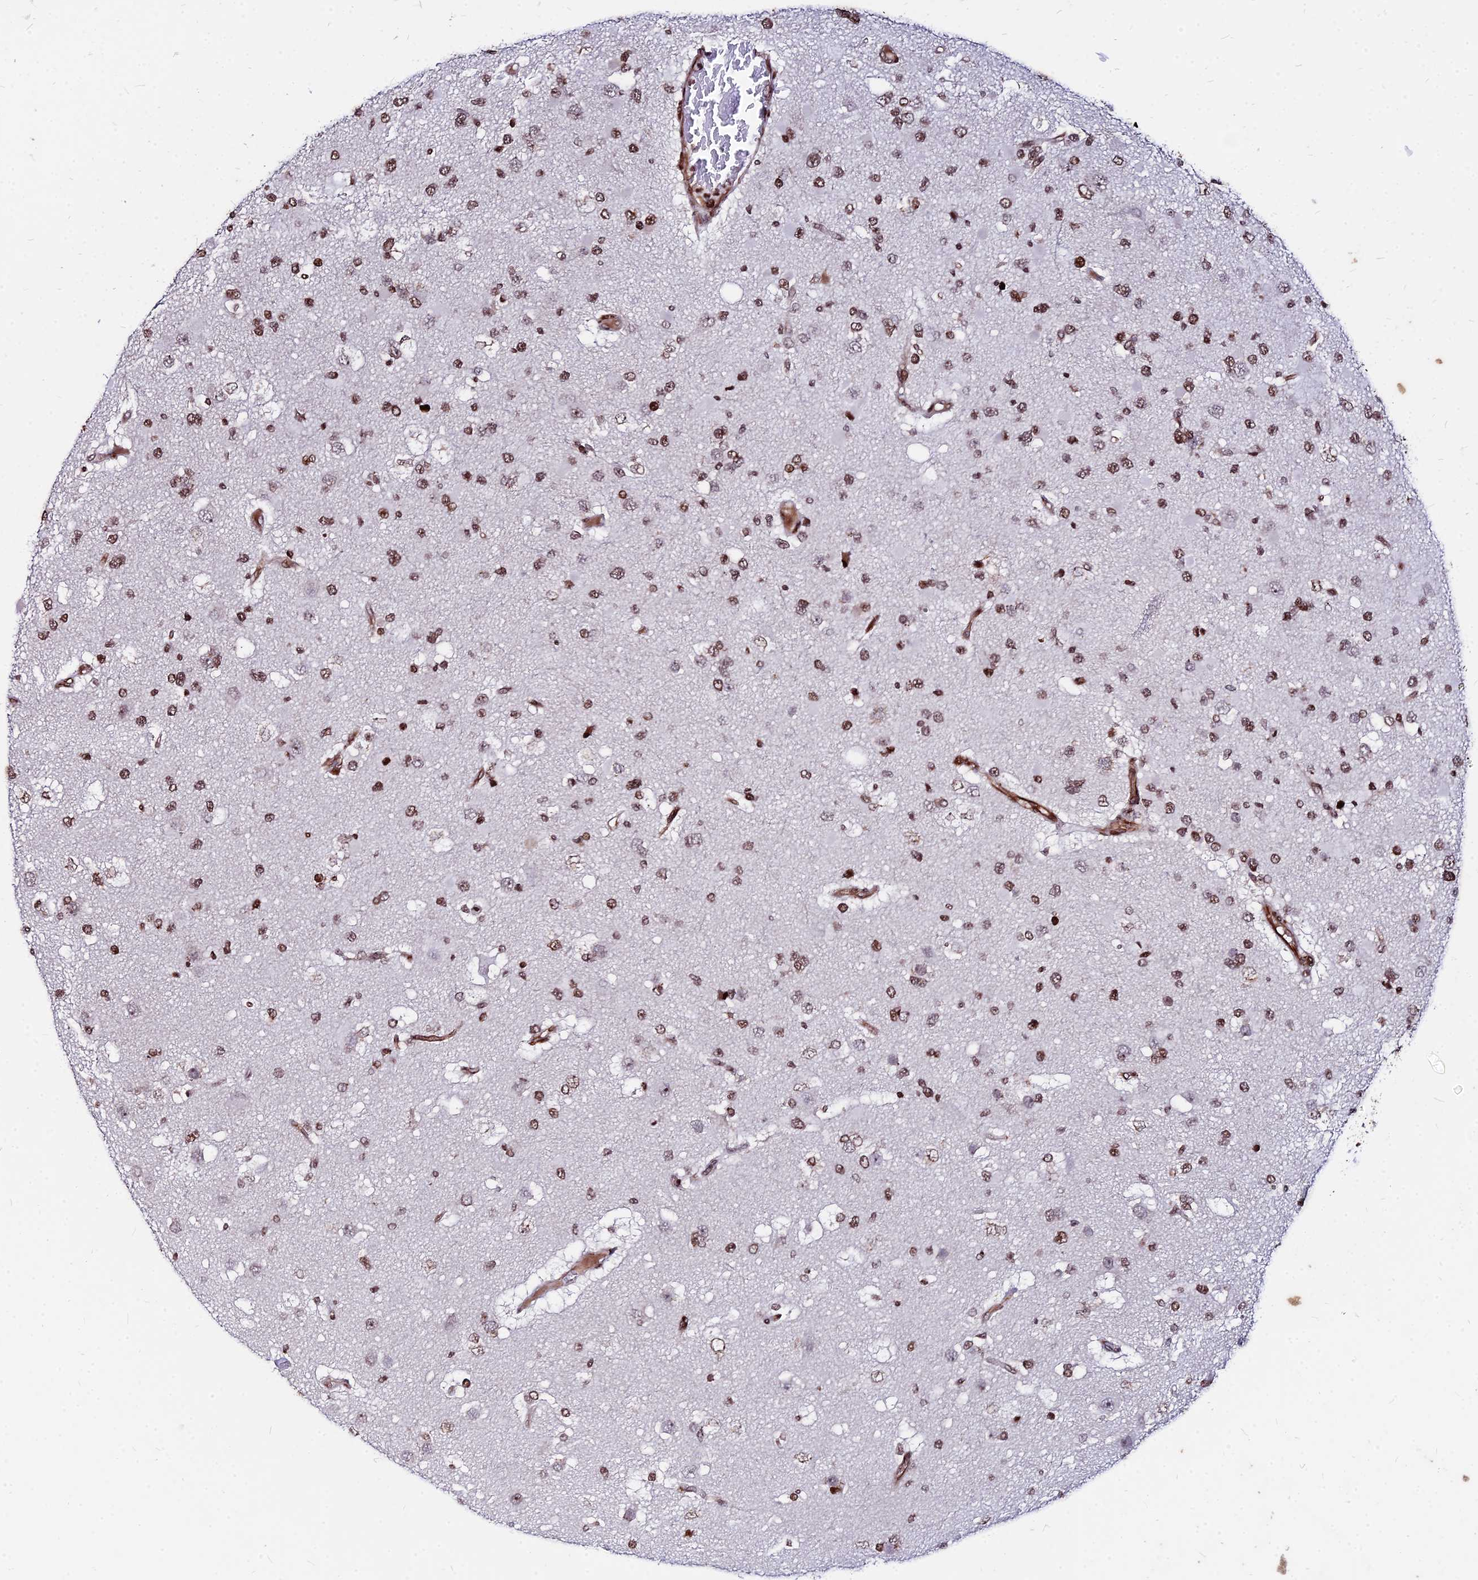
{"staining": {"intensity": "moderate", "quantity": ">75%", "location": "nuclear"}, "tissue": "glioma", "cell_type": "Tumor cells", "image_type": "cancer", "snomed": [{"axis": "morphology", "description": "Glioma, malignant, High grade"}, {"axis": "topography", "description": "Brain"}], "caption": "Tumor cells show medium levels of moderate nuclear expression in approximately >75% of cells in glioma.", "gene": "NYAP2", "patient": {"sex": "male", "age": 53}}